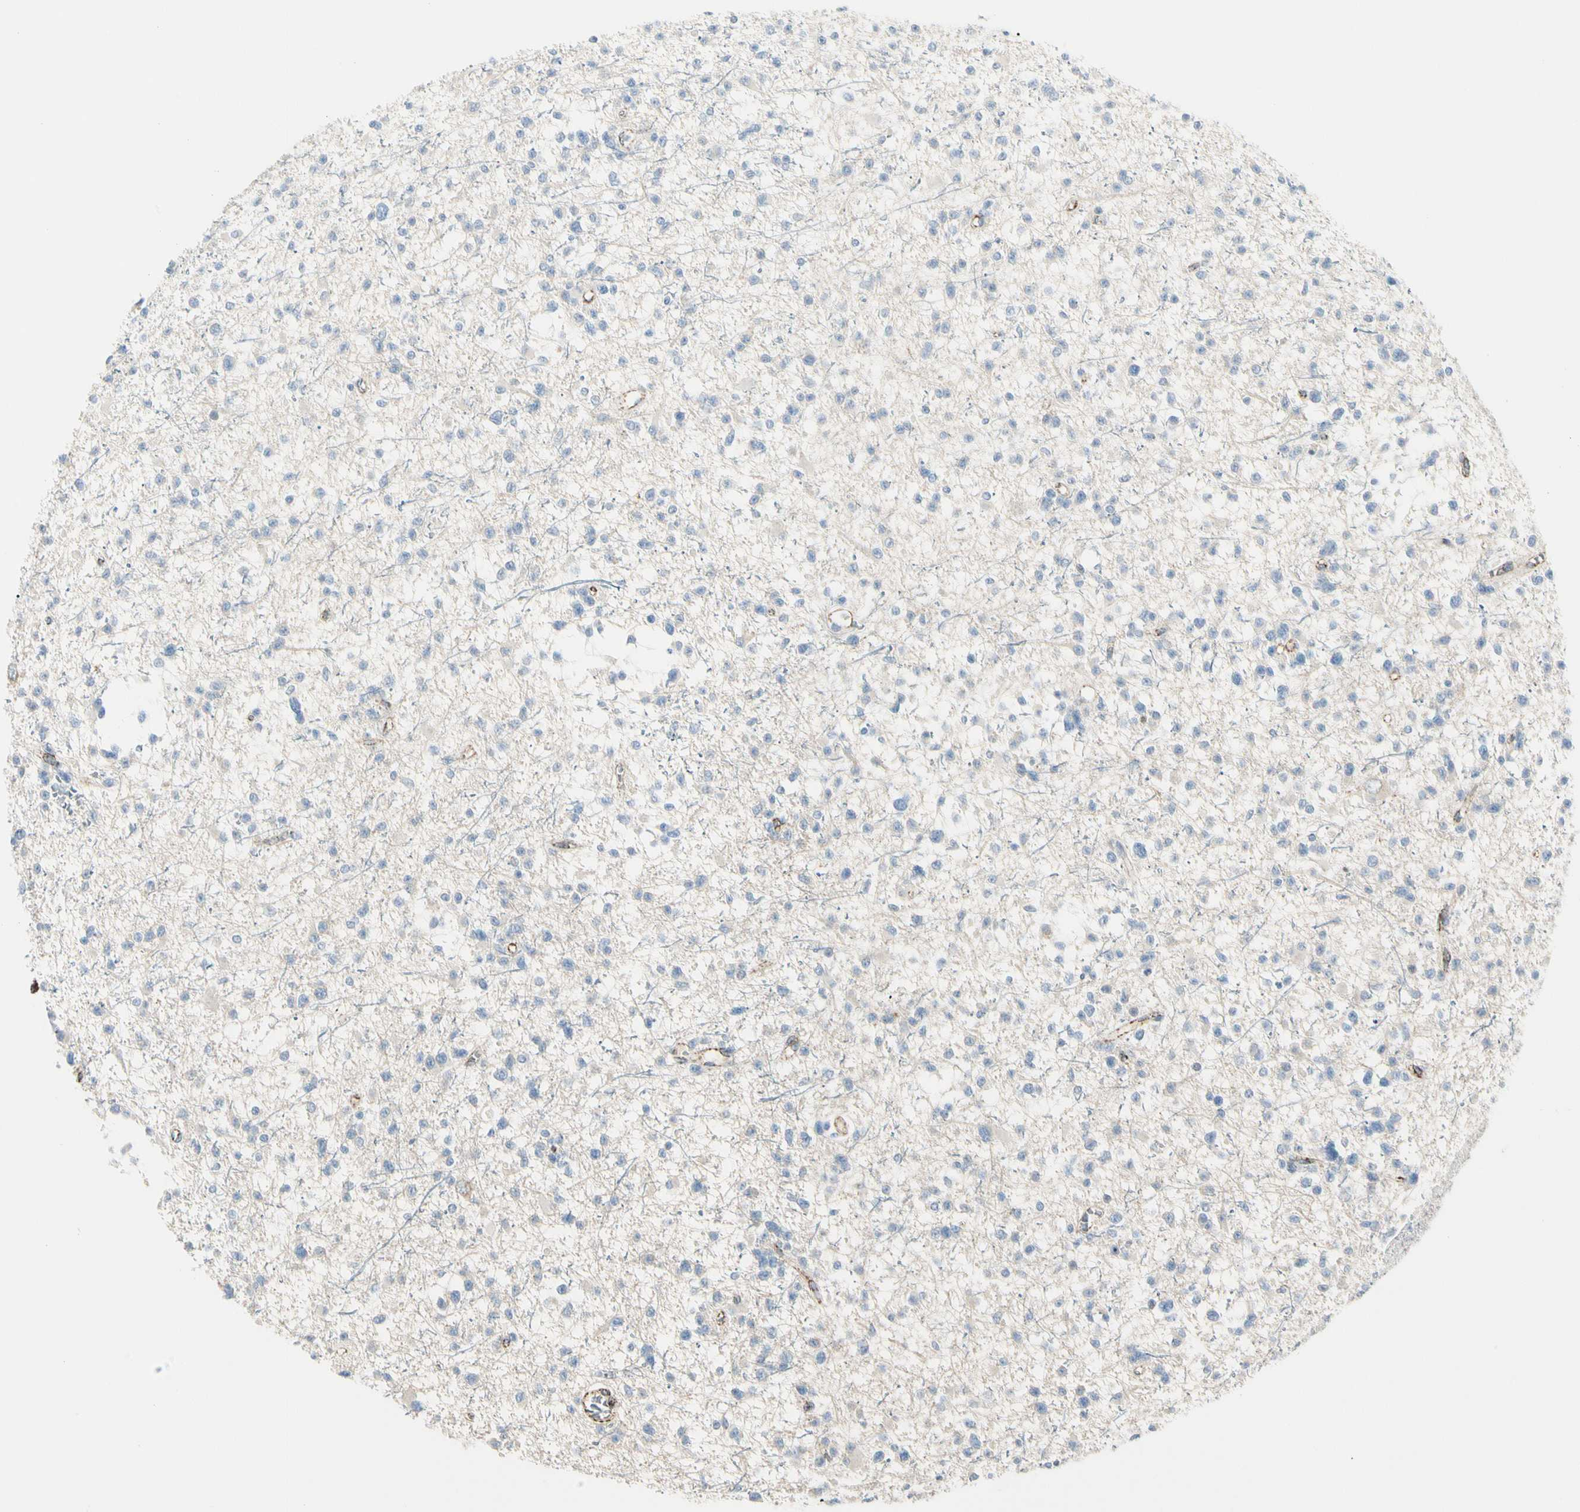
{"staining": {"intensity": "negative", "quantity": "none", "location": "none"}, "tissue": "glioma", "cell_type": "Tumor cells", "image_type": "cancer", "snomed": [{"axis": "morphology", "description": "Glioma, malignant, Low grade"}, {"axis": "topography", "description": "Brain"}], "caption": "Micrograph shows no significant protein positivity in tumor cells of low-grade glioma (malignant).", "gene": "SLC6A15", "patient": {"sex": "female", "age": 22}}